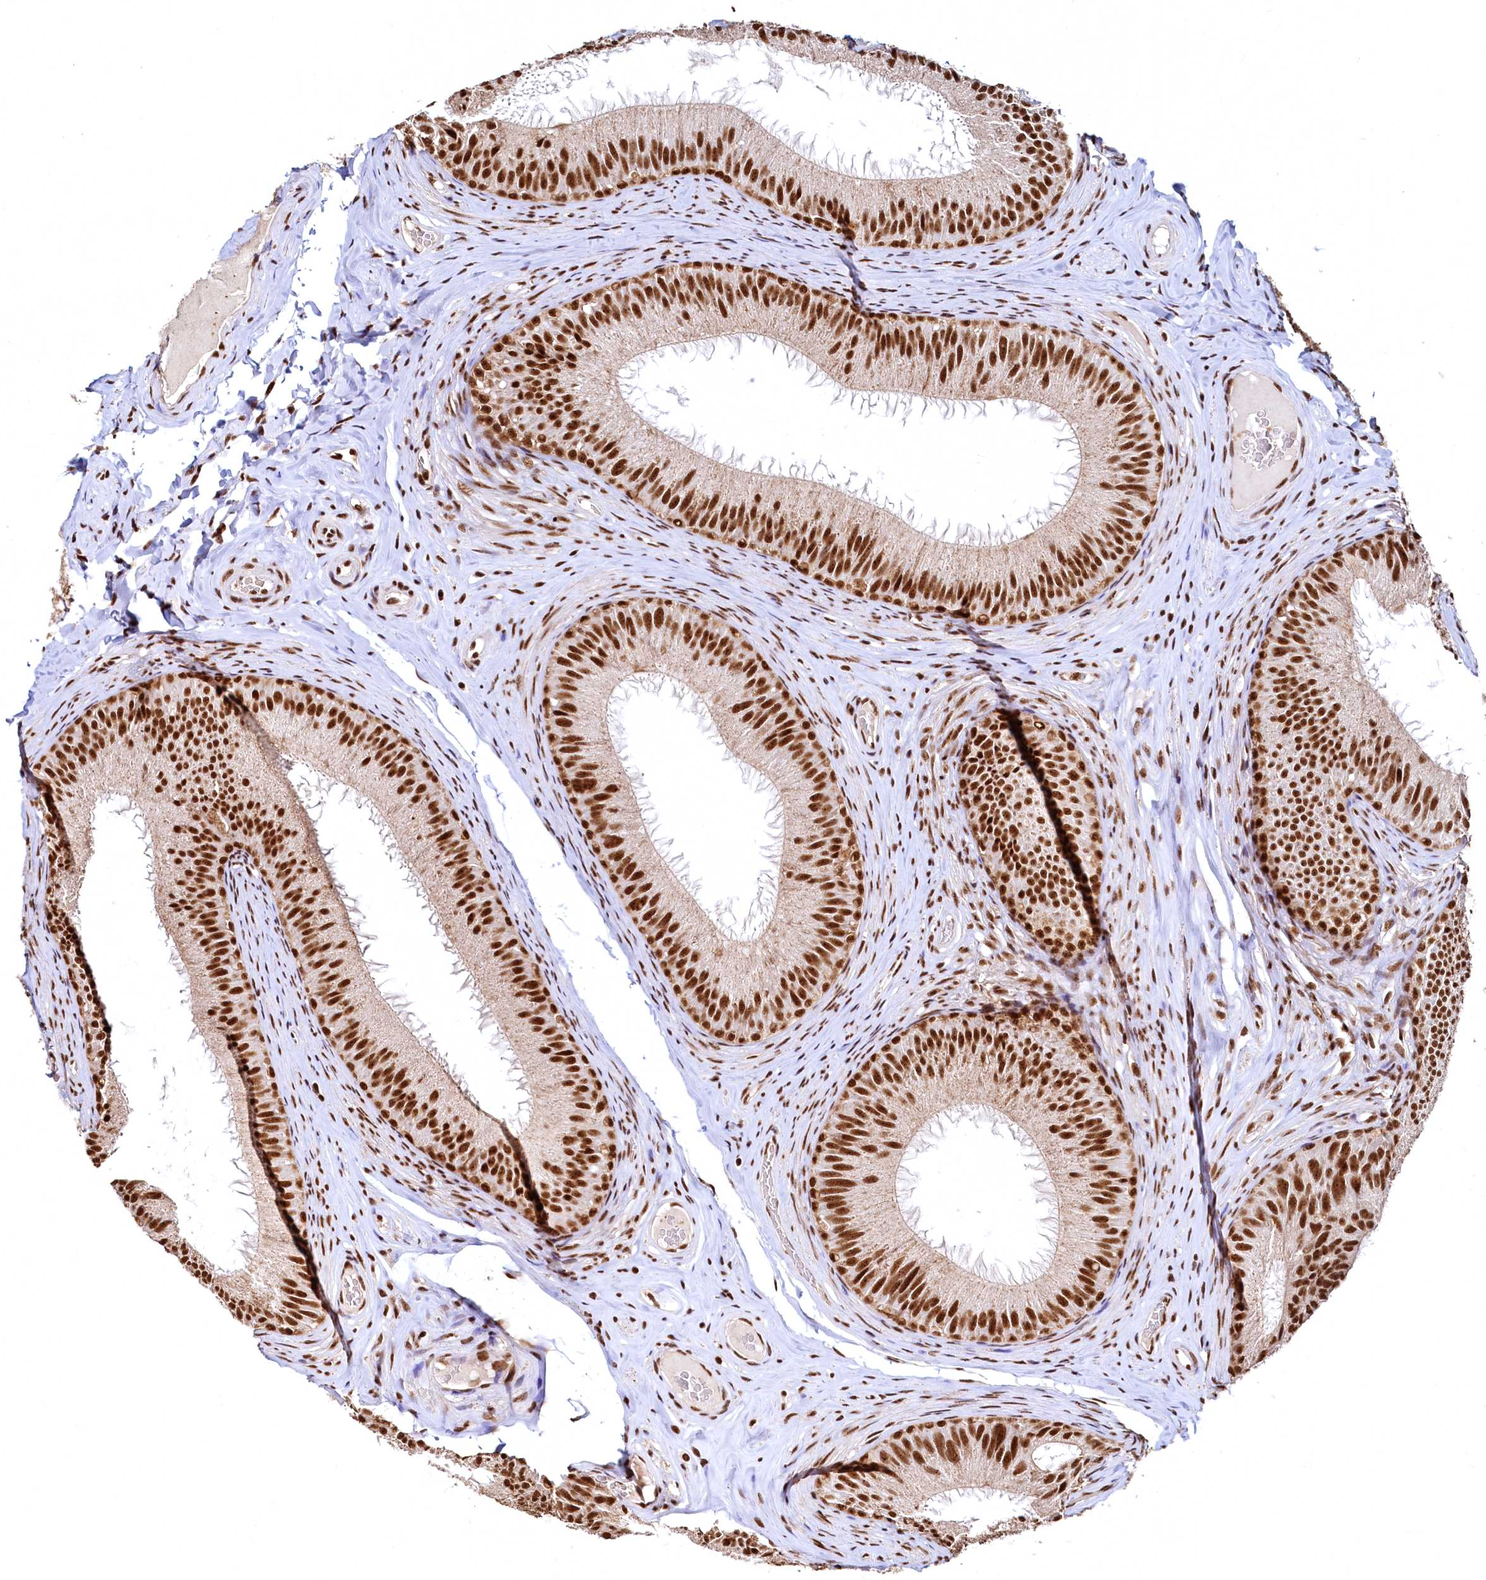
{"staining": {"intensity": "strong", "quantity": ">75%", "location": "nuclear"}, "tissue": "epididymis", "cell_type": "Glandular cells", "image_type": "normal", "snomed": [{"axis": "morphology", "description": "Normal tissue, NOS"}, {"axis": "topography", "description": "Epididymis"}], "caption": "This photomicrograph exhibits benign epididymis stained with immunohistochemistry to label a protein in brown. The nuclear of glandular cells show strong positivity for the protein. Nuclei are counter-stained blue.", "gene": "RSRC2", "patient": {"sex": "male", "age": 34}}